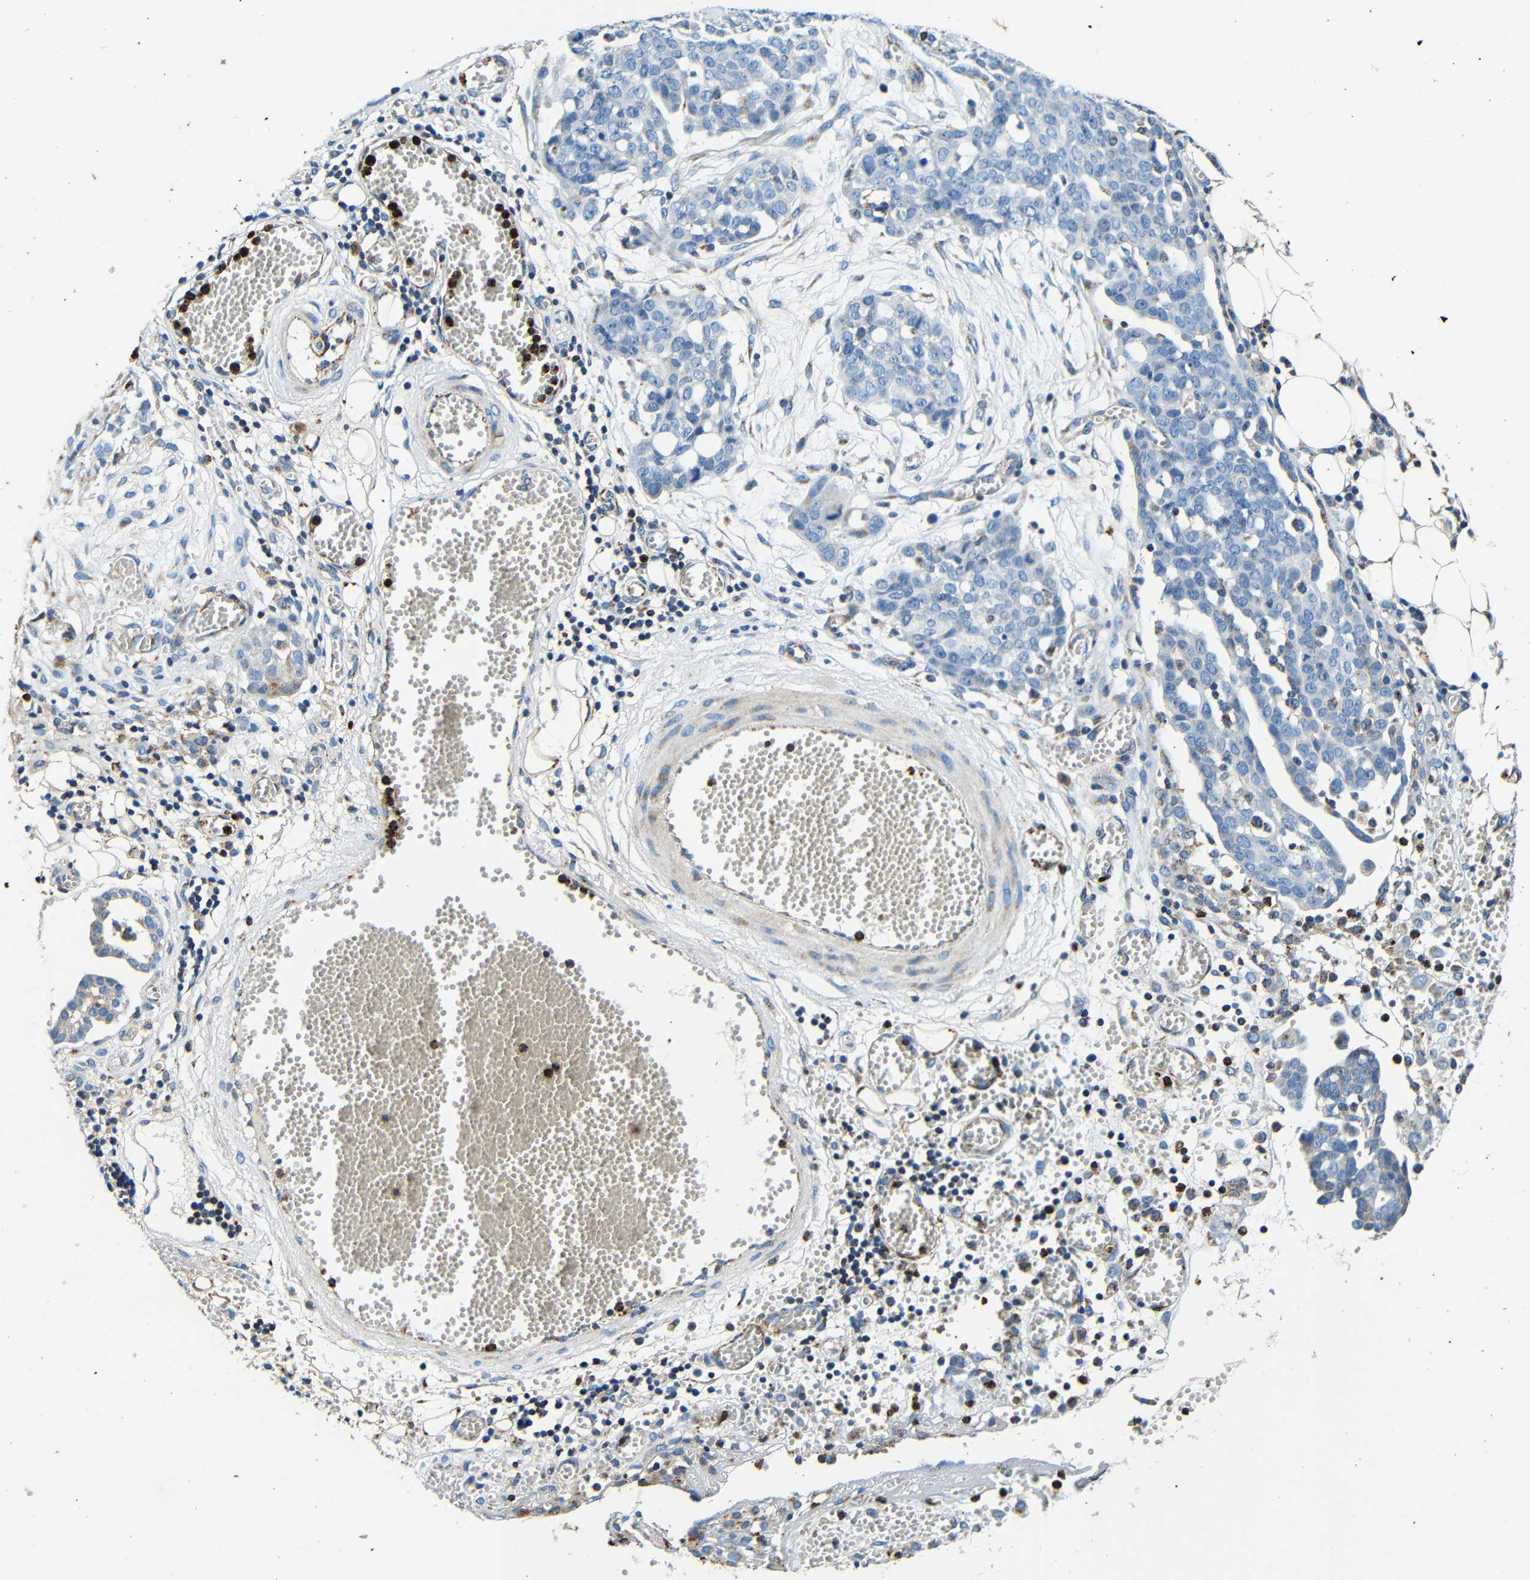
{"staining": {"intensity": "weak", "quantity": "<25%", "location": "cytoplasmic/membranous"}, "tissue": "ovarian cancer", "cell_type": "Tumor cells", "image_type": "cancer", "snomed": [{"axis": "morphology", "description": "Cystadenocarcinoma, serous, NOS"}, {"axis": "topography", "description": "Soft tissue"}, {"axis": "topography", "description": "Ovary"}], "caption": "IHC of serous cystadenocarcinoma (ovarian) exhibits no expression in tumor cells.", "gene": "GALNT18", "patient": {"sex": "female", "age": 57}}